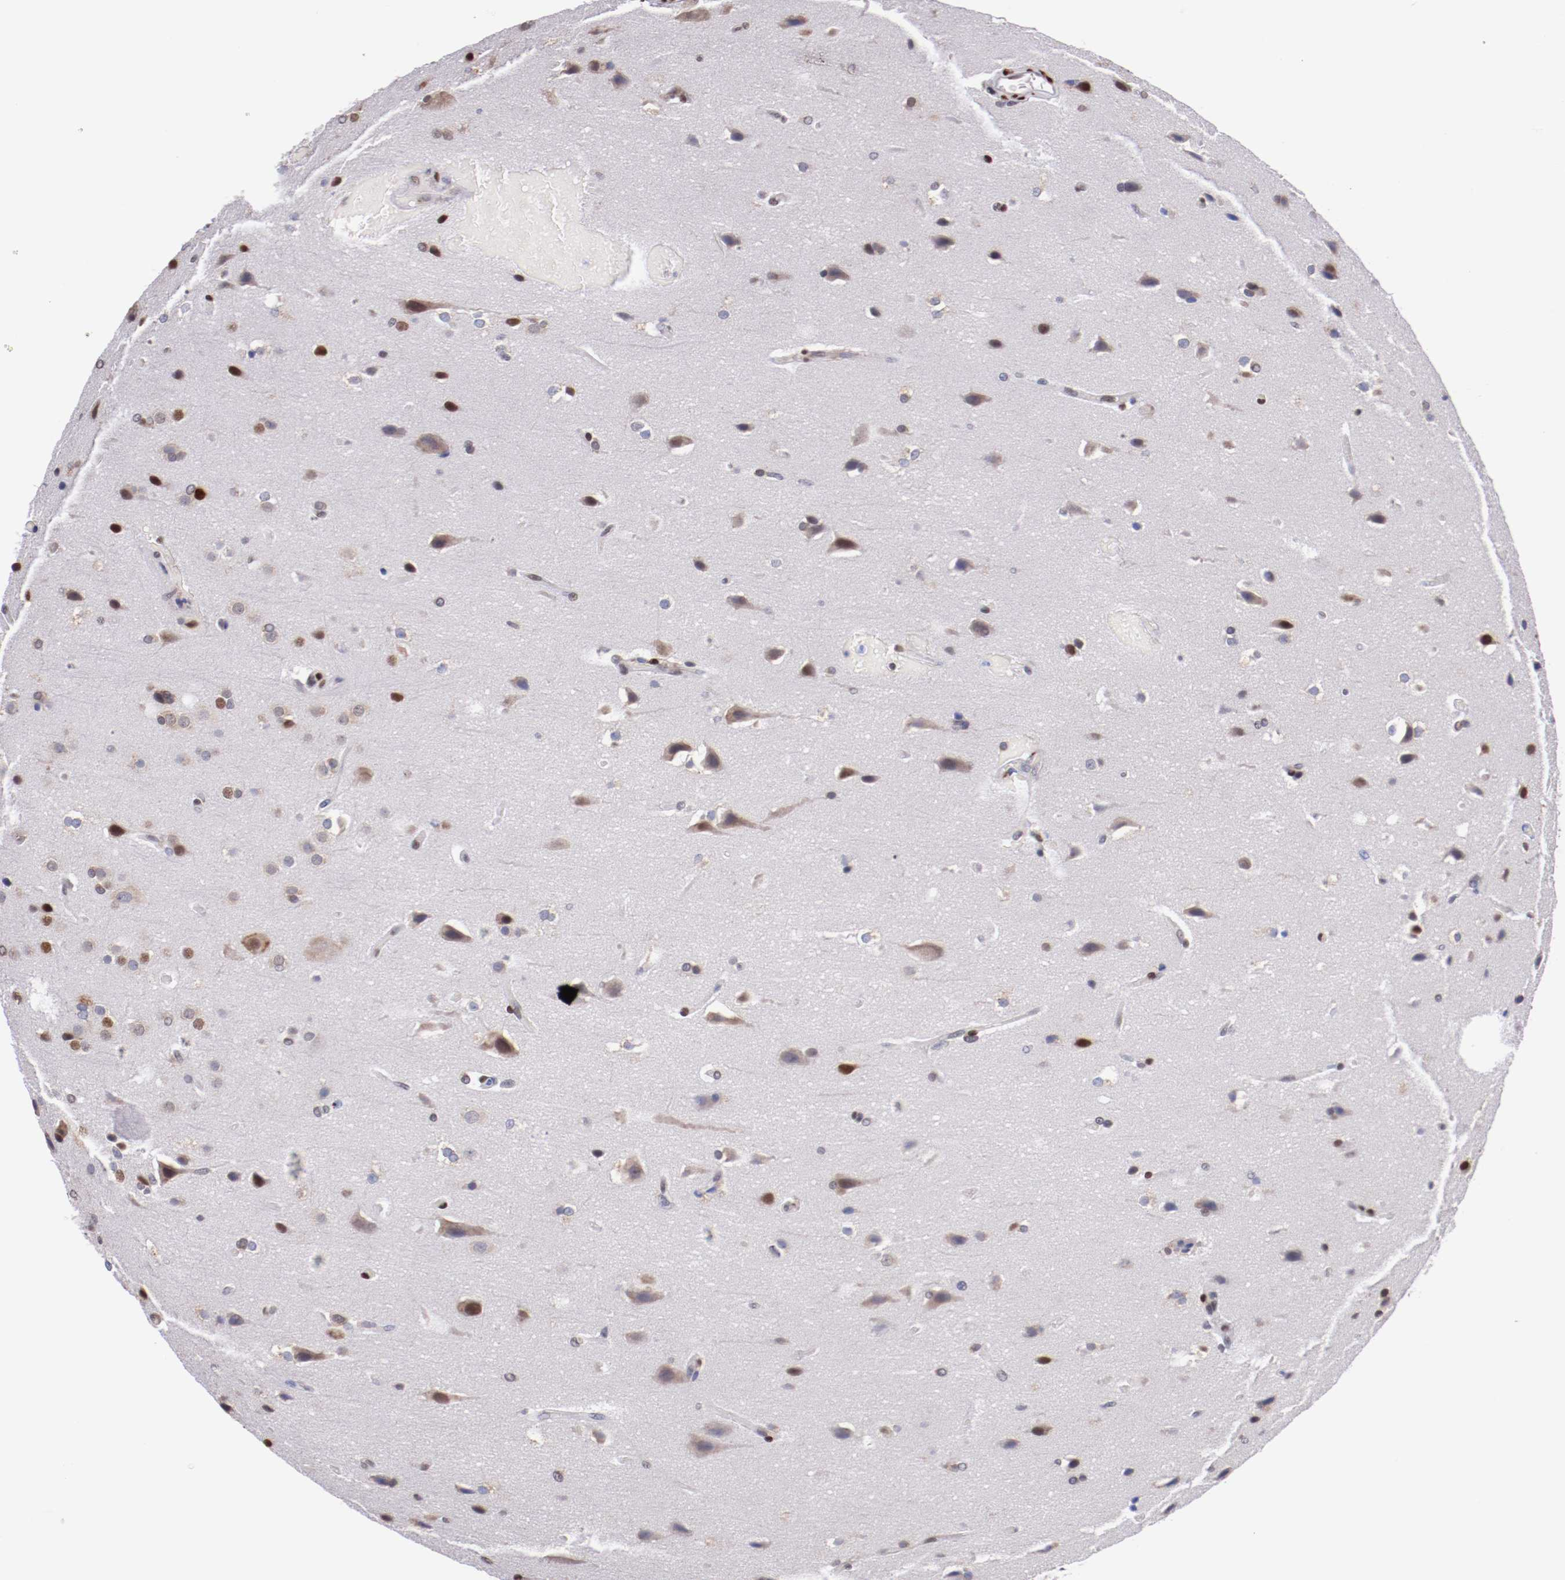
{"staining": {"intensity": "moderate", "quantity": "25%-75%", "location": "cytoplasmic/membranous,nuclear"}, "tissue": "glioma", "cell_type": "Tumor cells", "image_type": "cancer", "snomed": [{"axis": "morphology", "description": "Glioma, malignant, Low grade"}, {"axis": "topography", "description": "Cerebral cortex"}], "caption": "Moderate cytoplasmic/membranous and nuclear positivity is identified in about 25%-75% of tumor cells in low-grade glioma (malignant). Immunohistochemistry (ihc) stains the protein of interest in brown and the nuclei are stained blue.", "gene": "SRF", "patient": {"sex": "female", "age": 47}}